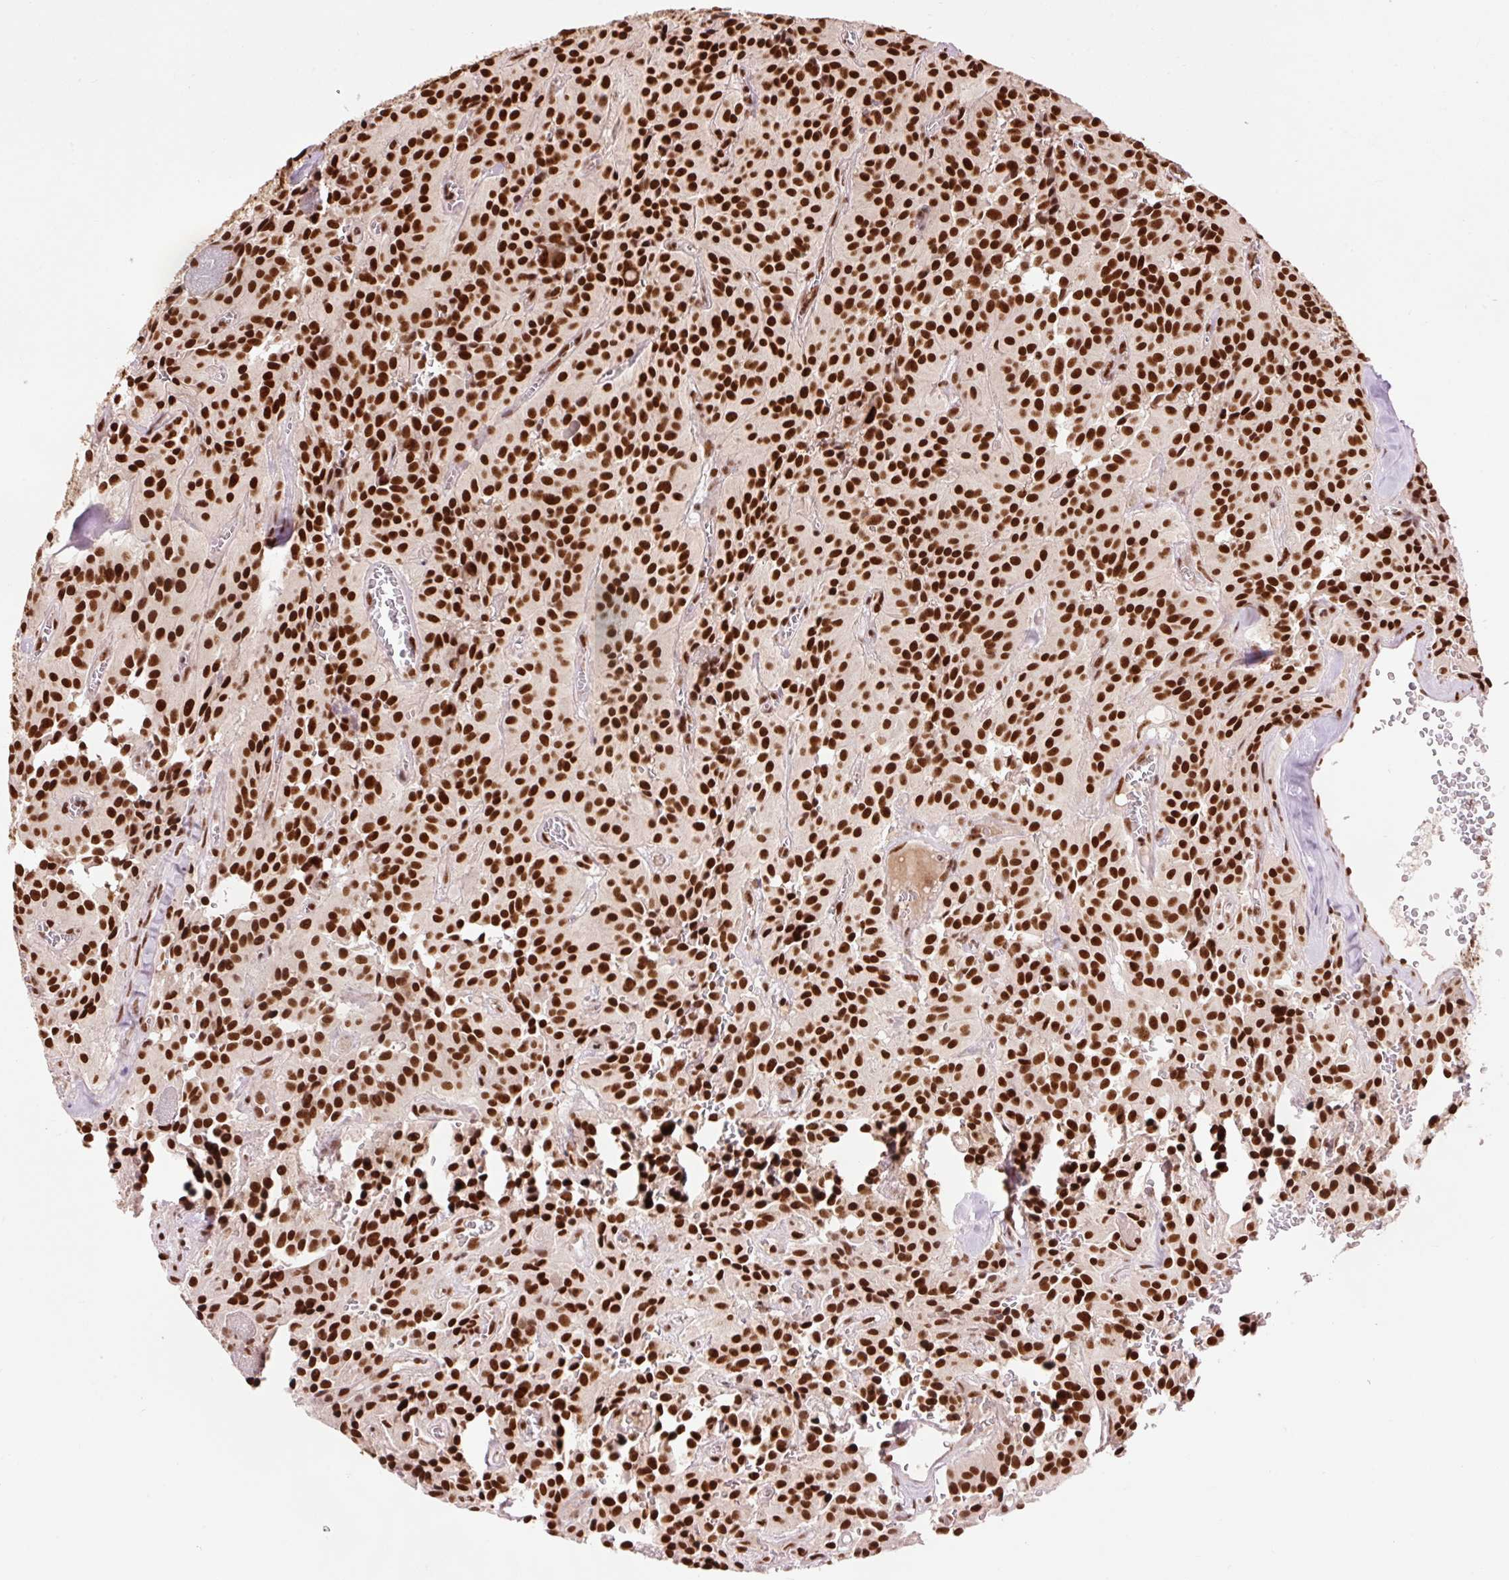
{"staining": {"intensity": "strong", "quantity": ">75%", "location": "nuclear"}, "tissue": "glioma", "cell_type": "Tumor cells", "image_type": "cancer", "snomed": [{"axis": "morphology", "description": "Glioma, malignant, Low grade"}, {"axis": "topography", "description": "Brain"}], "caption": "Glioma was stained to show a protein in brown. There is high levels of strong nuclear staining in approximately >75% of tumor cells. (Brightfield microscopy of DAB IHC at high magnification).", "gene": "ZBTB44", "patient": {"sex": "male", "age": 42}}